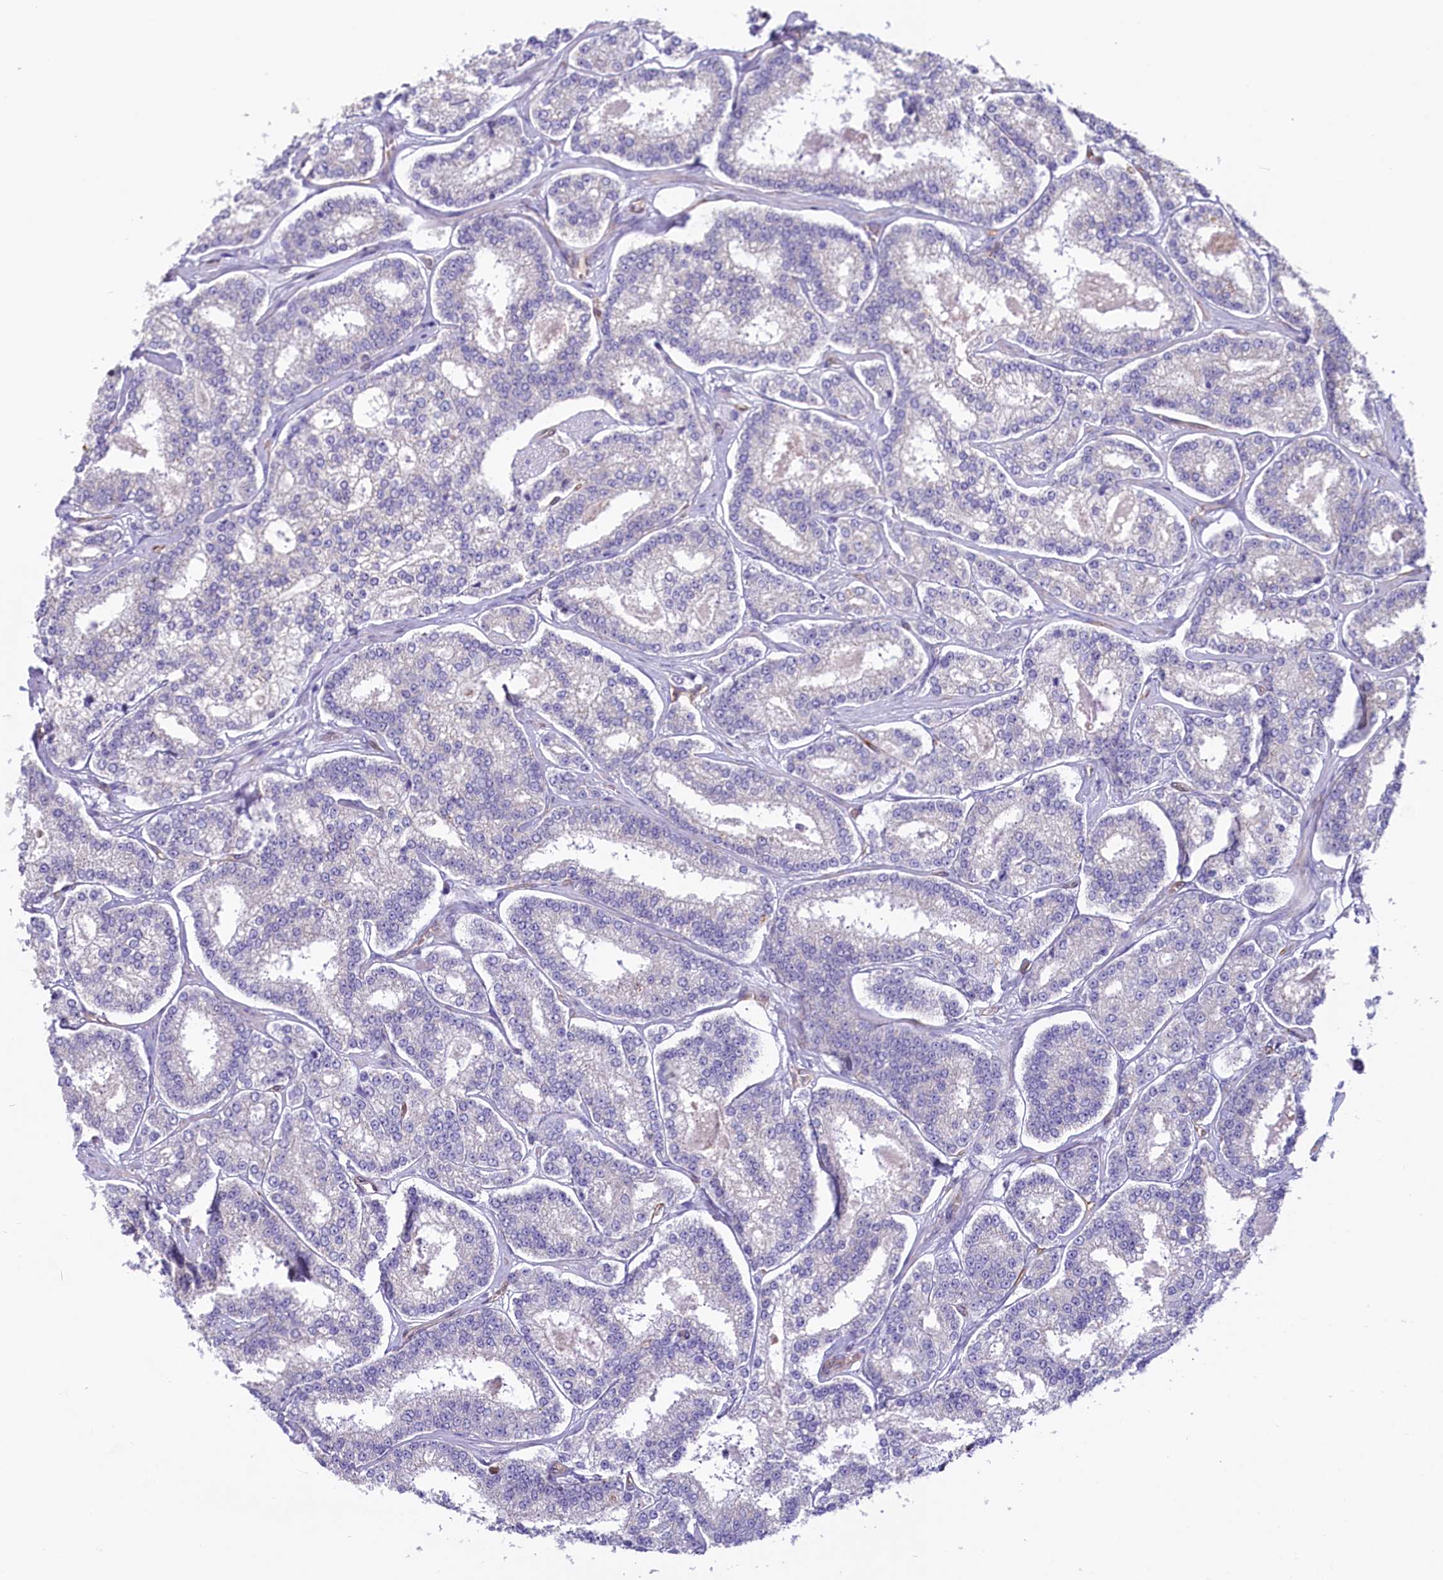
{"staining": {"intensity": "negative", "quantity": "none", "location": "none"}, "tissue": "prostate cancer", "cell_type": "Tumor cells", "image_type": "cancer", "snomed": [{"axis": "morphology", "description": "Normal tissue, NOS"}, {"axis": "morphology", "description": "Adenocarcinoma, High grade"}, {"axis": "topography", "description": "Prostate"}], "caption": "Immunohistochemical staining of human prostate adenocarcinoma (high-grade) reveals no significant expression in tumor cells.", "gene": "LMOD3", "patient": {"sex": "male", "age": 83}}